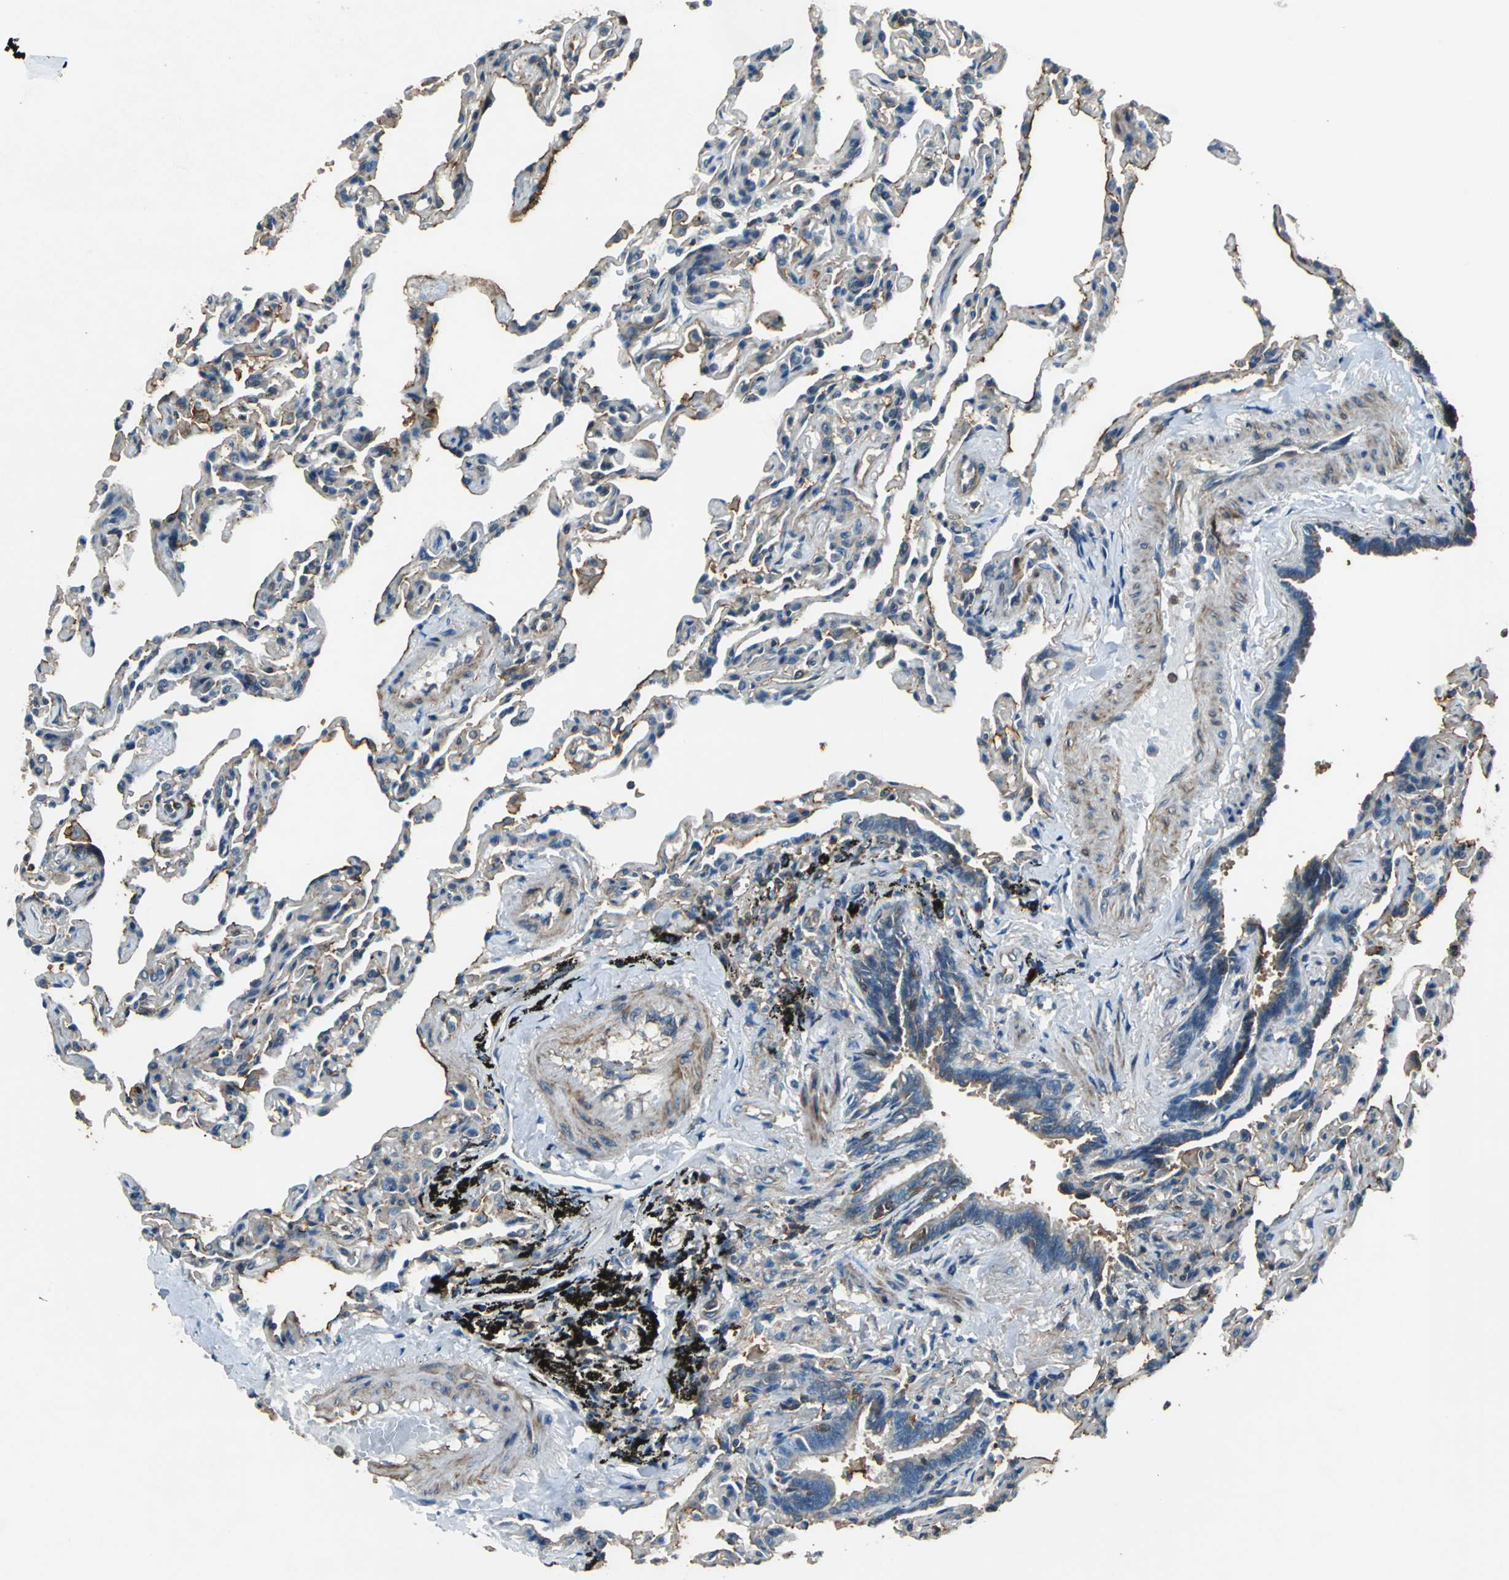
{"staining": {"intensity": "moderate", "quantity": ">75%", "location": "cytoplasmic/membranous"}, "tissue": "bronchus", "cell_type": "Respiratory epithelial cells", "image_type": "normal", "snomed": [{"axis": "morphology", "description": "Normal tissue, NOS"}, {"axis": "topography", "description": "Lung"}], "caption": "Moderate cytoplasmic/membranous protein staining is present in approximately >75% of respiratory epithelial cells in bronchus. Nuclei are stained in blue.", "gene": "PARVA", "patient": {"sex": "male", "age": 64}}